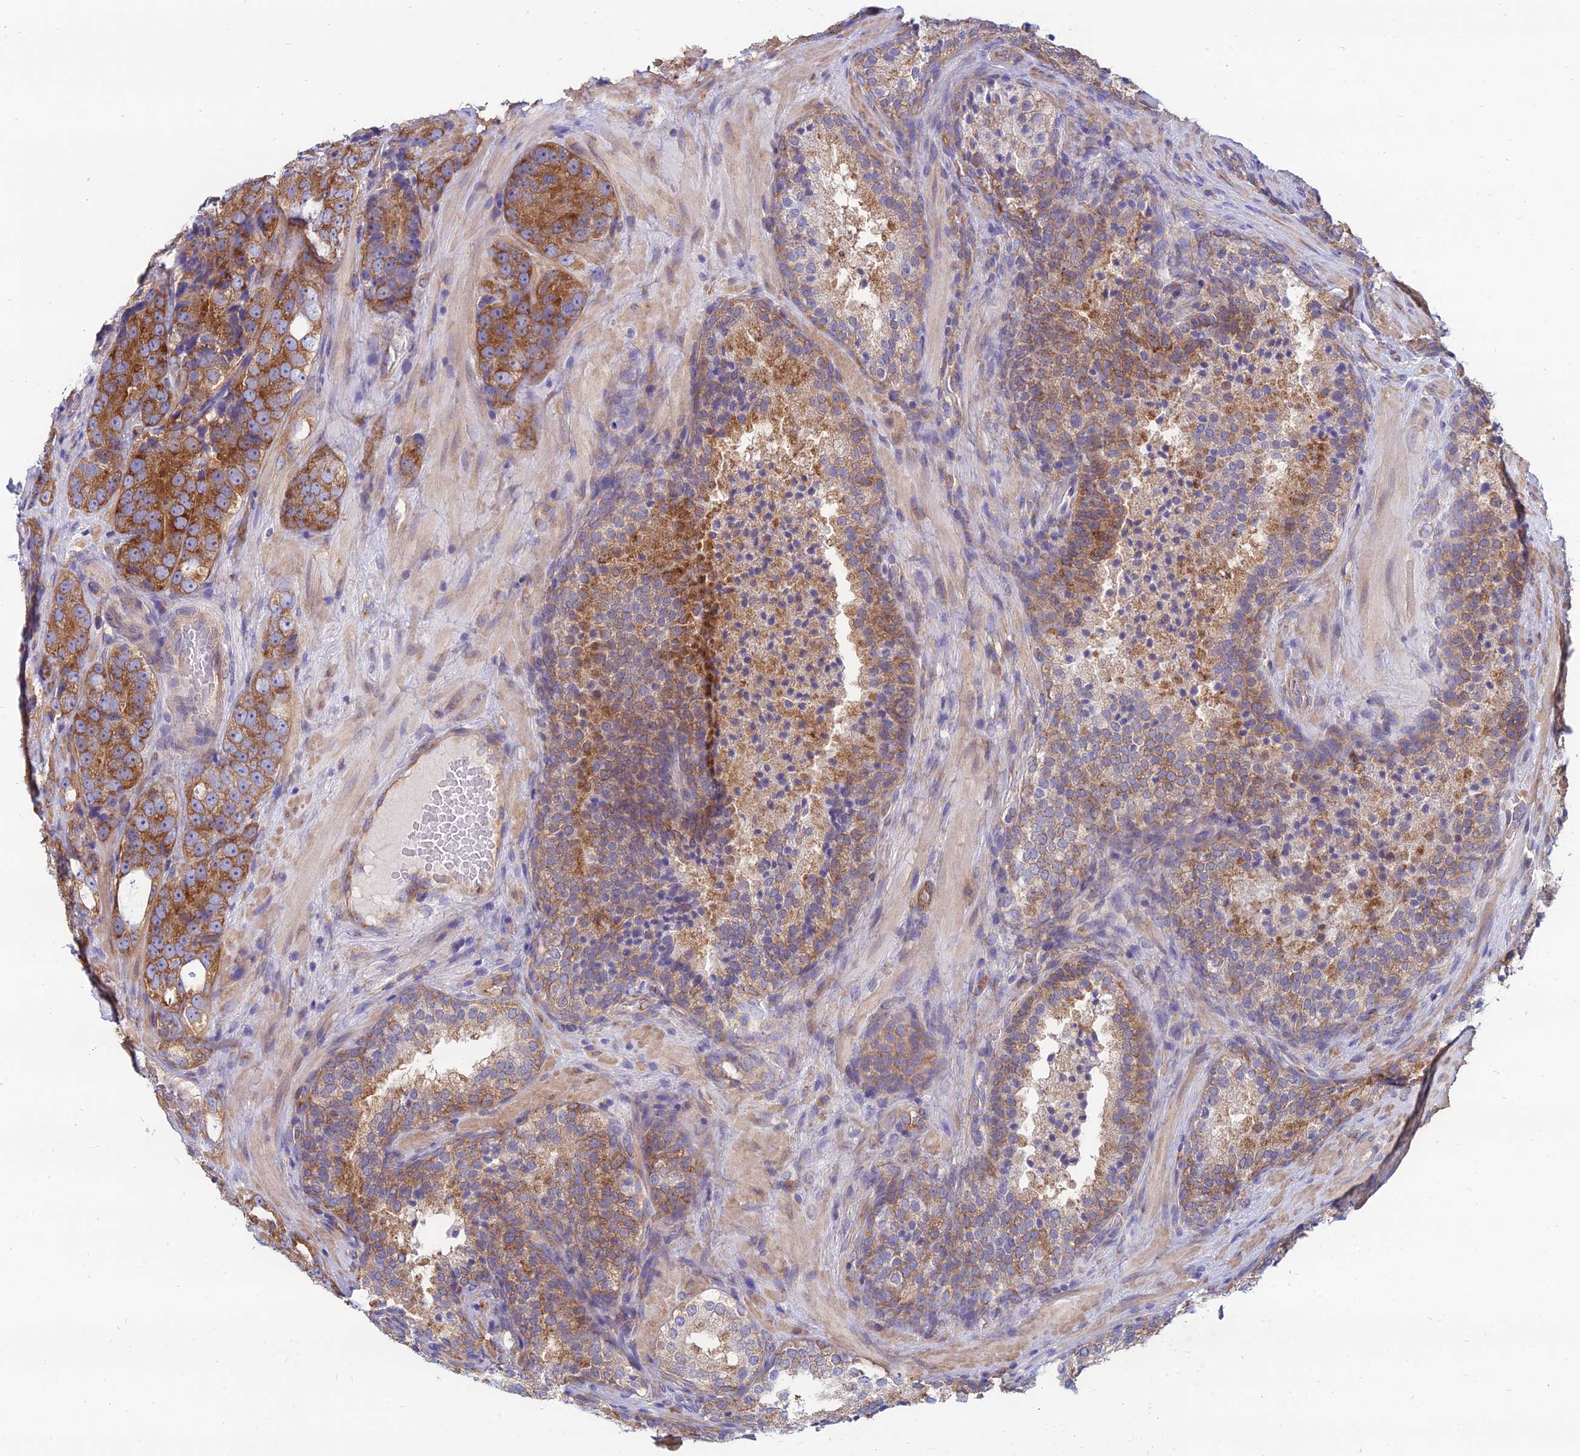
{"staining": {"intensity": "strong", "quantity": ">75%", "location": "cytoplasmic/membranous"}, "tissue": "prostate cancer", "cell_type": "Tumor cells", "image_type": "cancer", "snomed": [{"axis": "morphology", "description": "Adenocarcinoma, High grade"}, {"axis": "topography", "description": "Prostate"}], "caption": "Adenocarcinoma (high-grade) (prostate) tissue demonstrates strong cytoplasmic/membranous expression in approximately >75% of tumor cells", "gene": "TXLNA", "patient": {"sex": "male", "age": 56}}